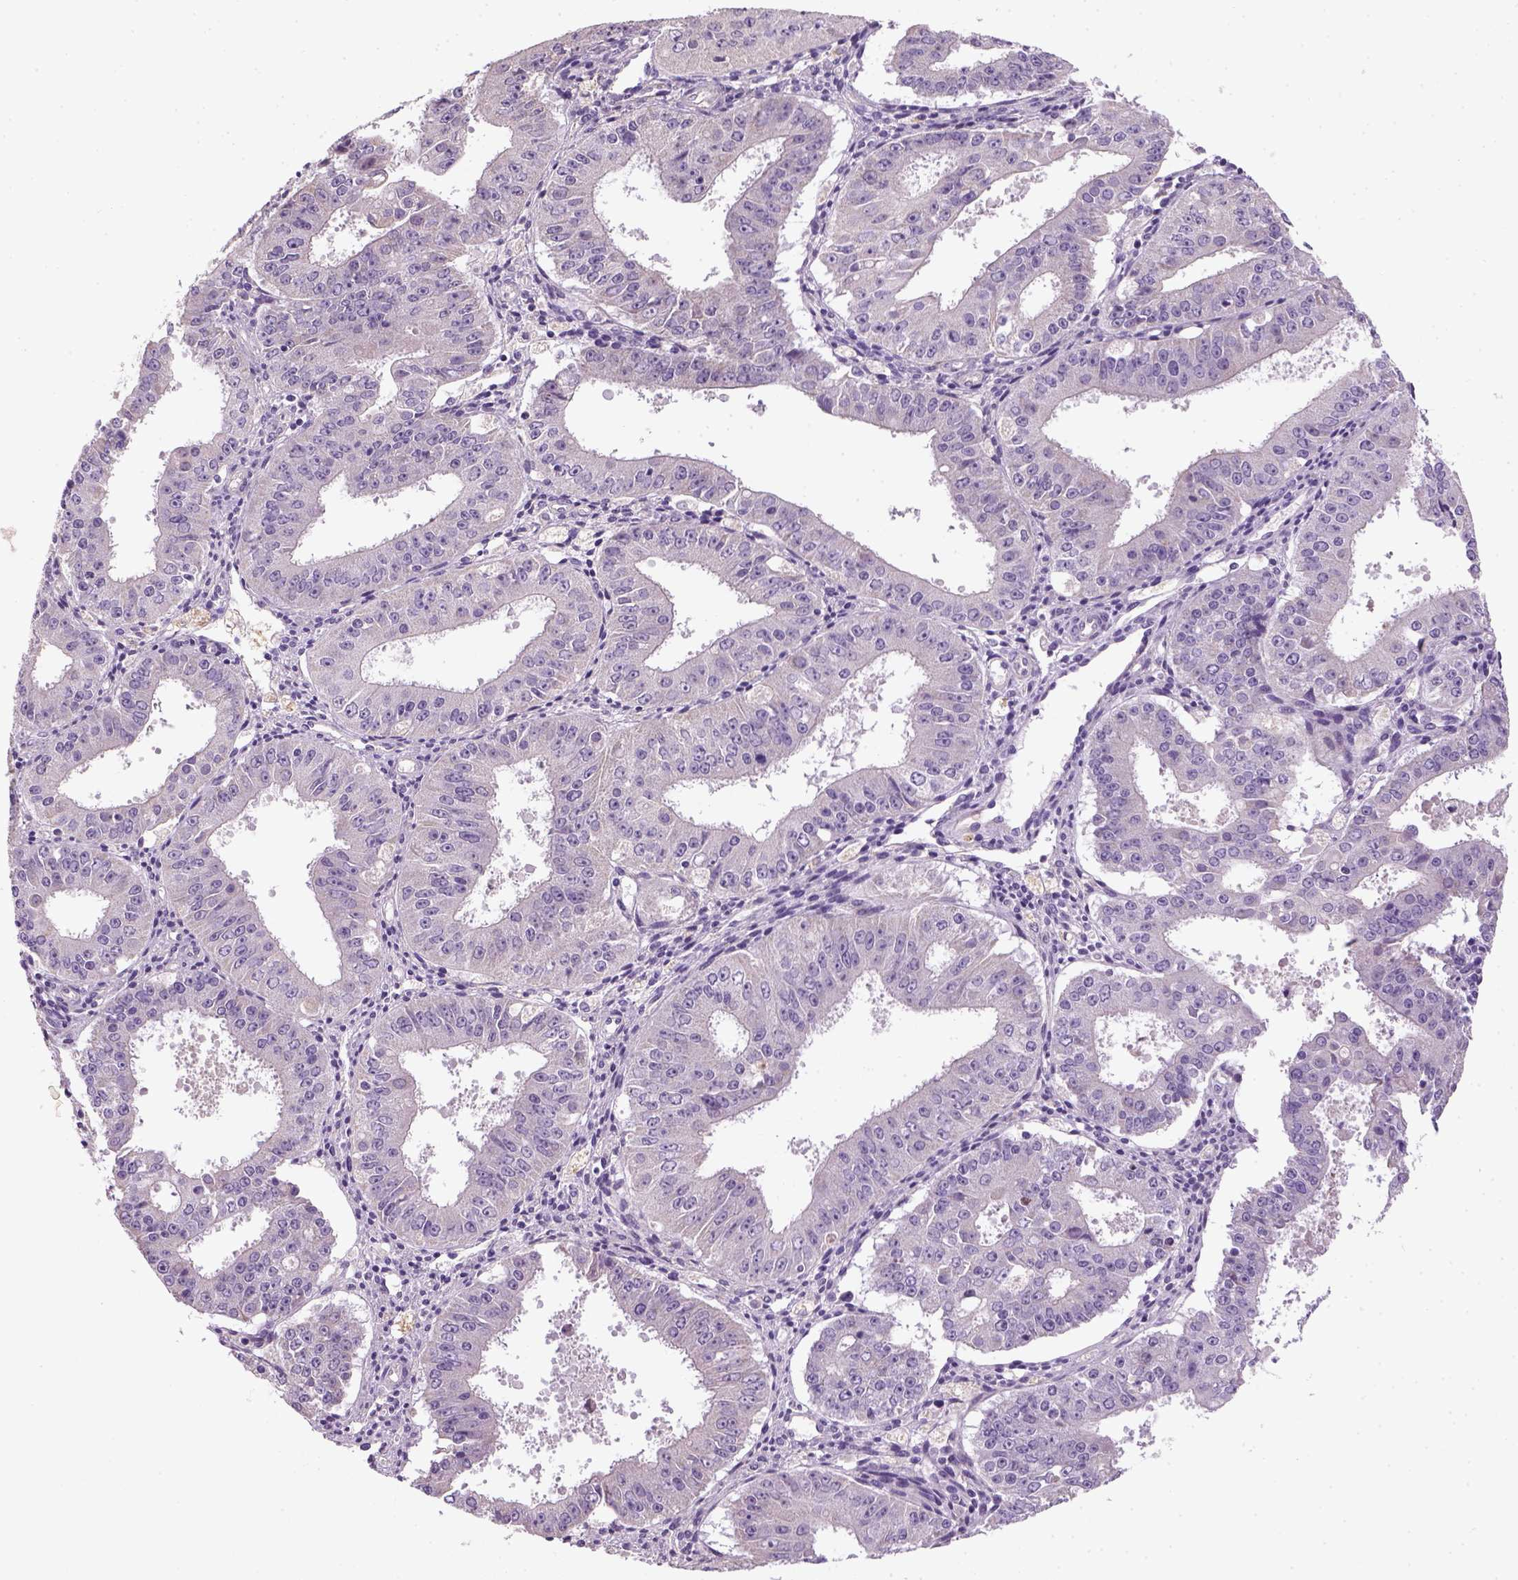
{"staining": {"intensity": "negative", "quantity": "none", "location": "none"}, "tissue": "ovarian cancer", "cell_type": "Tumor cells", "image_type": "cancer", "snomed": [{"axis": "morphology", "description": "Carcinoma, endometroid"}, {"axis": "topography", "description": "Ovary"}], "caption": "Ovarian cancer (endometroid carcinoma) was stained to show a protein in brown. There is no significant staining in tumor cells.", "gene": "NUDT6", "patient": {"sex": "female", "age": 42}}